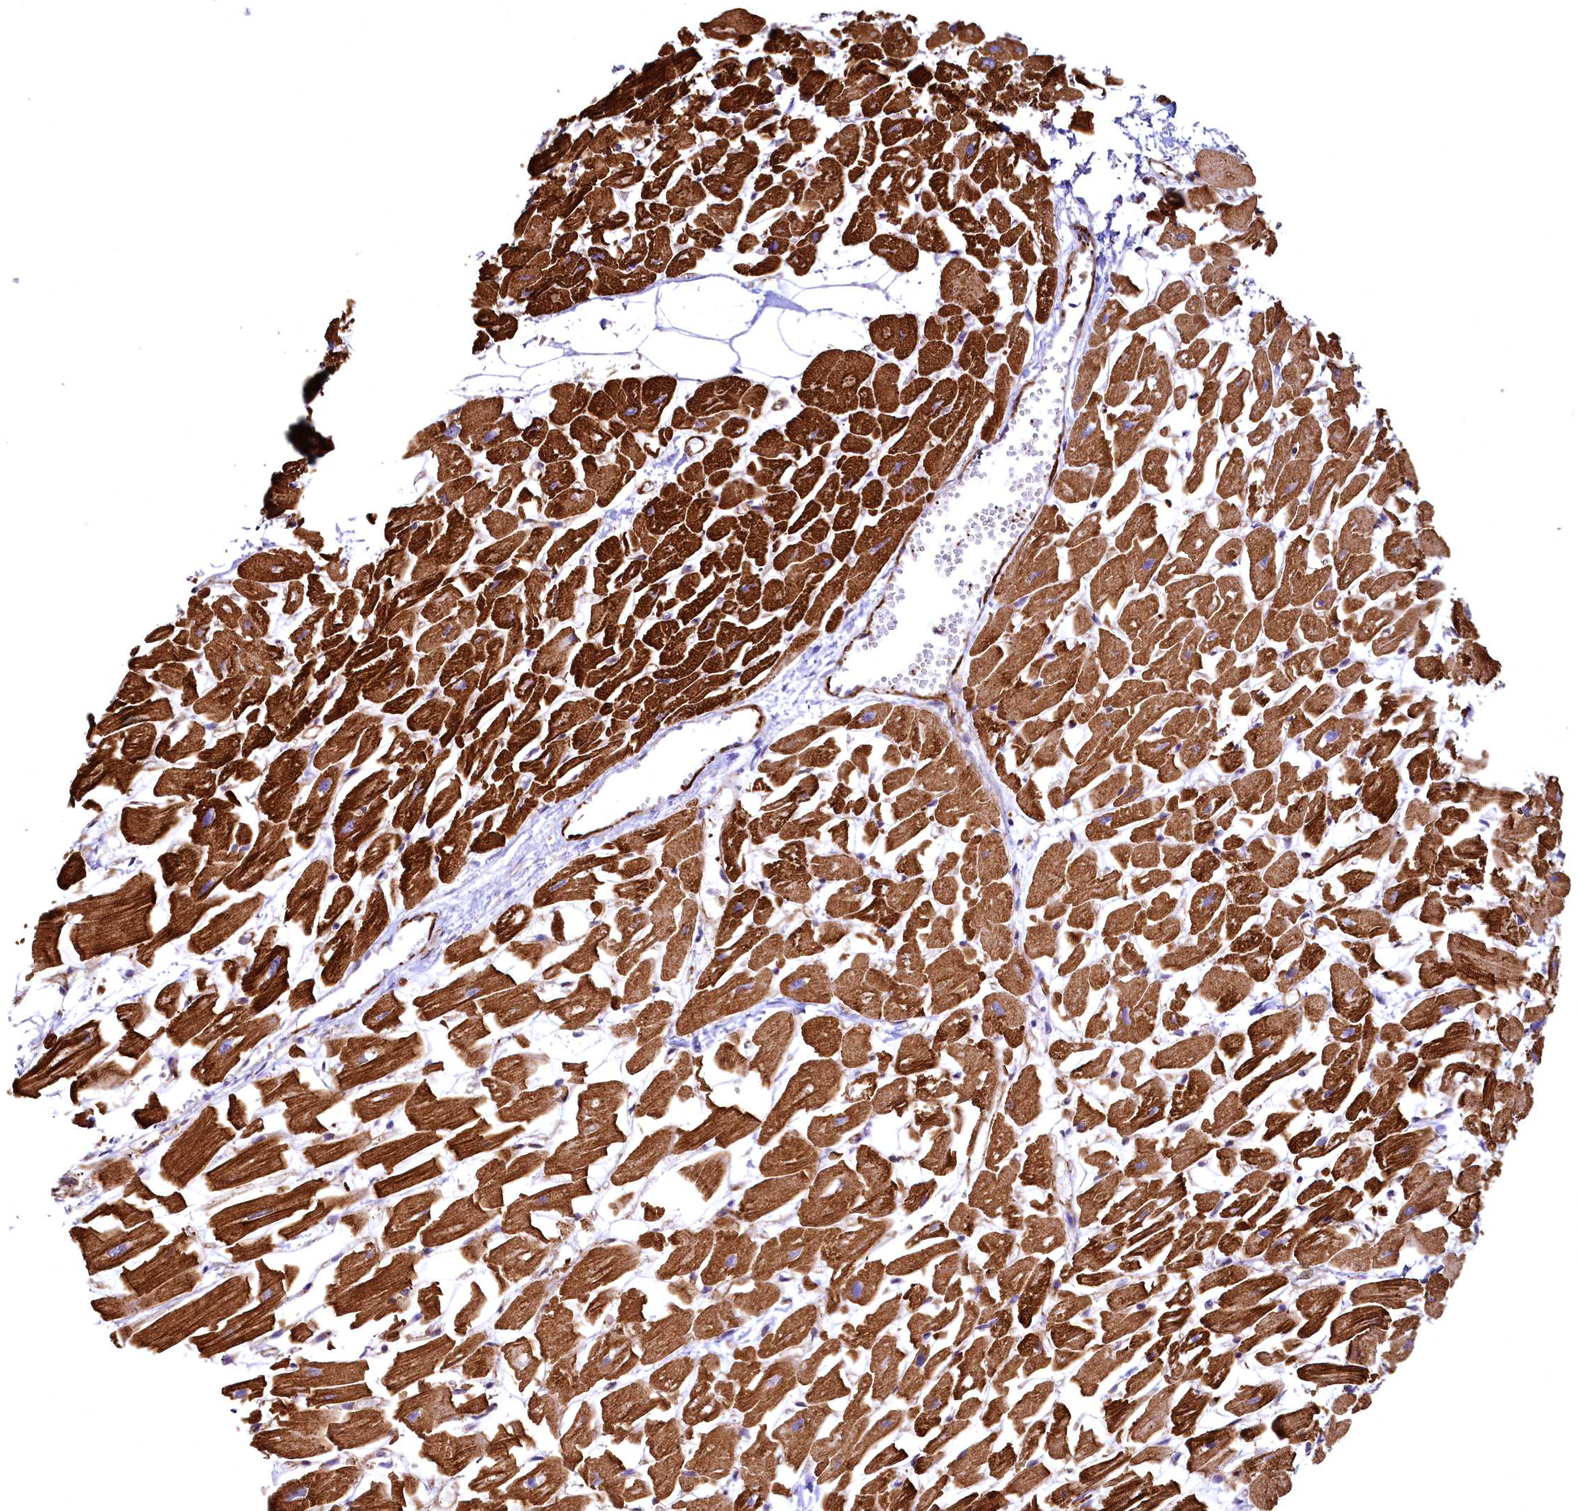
{"staining": {"intensity": "strong", "quantity": ">75%", "location": "cytoplasmic/membranous"}, "tissue": "heart muscle", "cell_type": "Cardiomyocytes", "image_type": "normal", "snomed": [{"axis": "morphology", "description": "Normal tissue, NOS"}, {"axis": "topography", "description": "Heart"}], "caption": "DAB (3,3'-diaminobenzidine) immunohistochemical staining of benign heart muscle shows strong cytoplasmic/membranous protein staining in about >75% of cardiomyocytes.", "gene": "THBS1", "patient": {"sex": "female", "age": 64}}